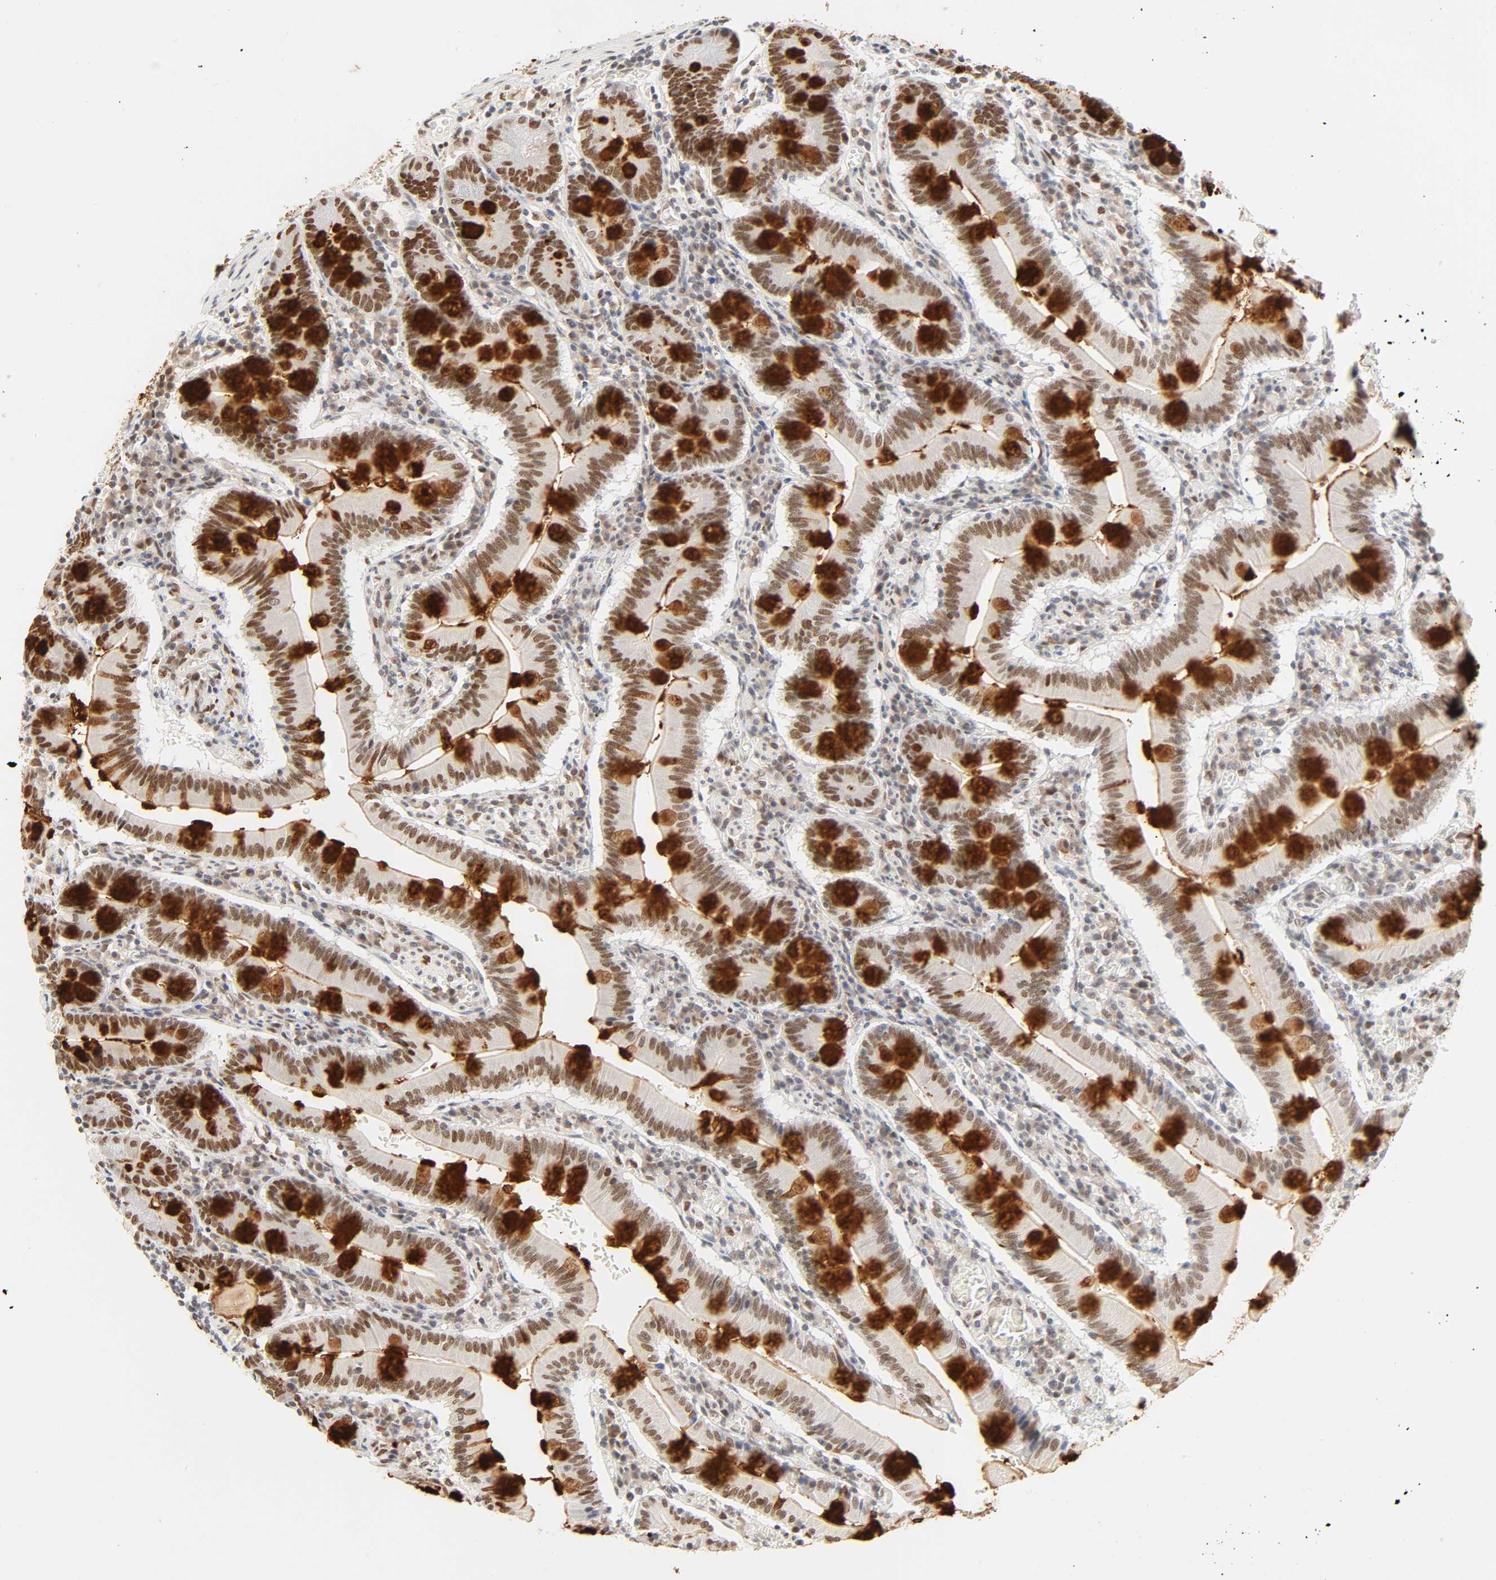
{"staining": {"intensity": "moderate", "quantity": ">75%", "location": "nuclear"}, "tissue": "small intestine", "cell_type": "Glandular cells", "image_type": "normal", "snomed": [{"axis": "morphology", "description": "Normal tissue, NOS"}, {"axis": "topography", "description": "Small intestine"}], "caption": "Immunohistochemical staining of benign small intestine displays moderate nuclear protein positivity in about >75% of glandular cells. (Brightfield microscopy of DAB IHC at high magnification).", "gene": "DAZAP1", "patient": {"sex": "male", "age": 71}}